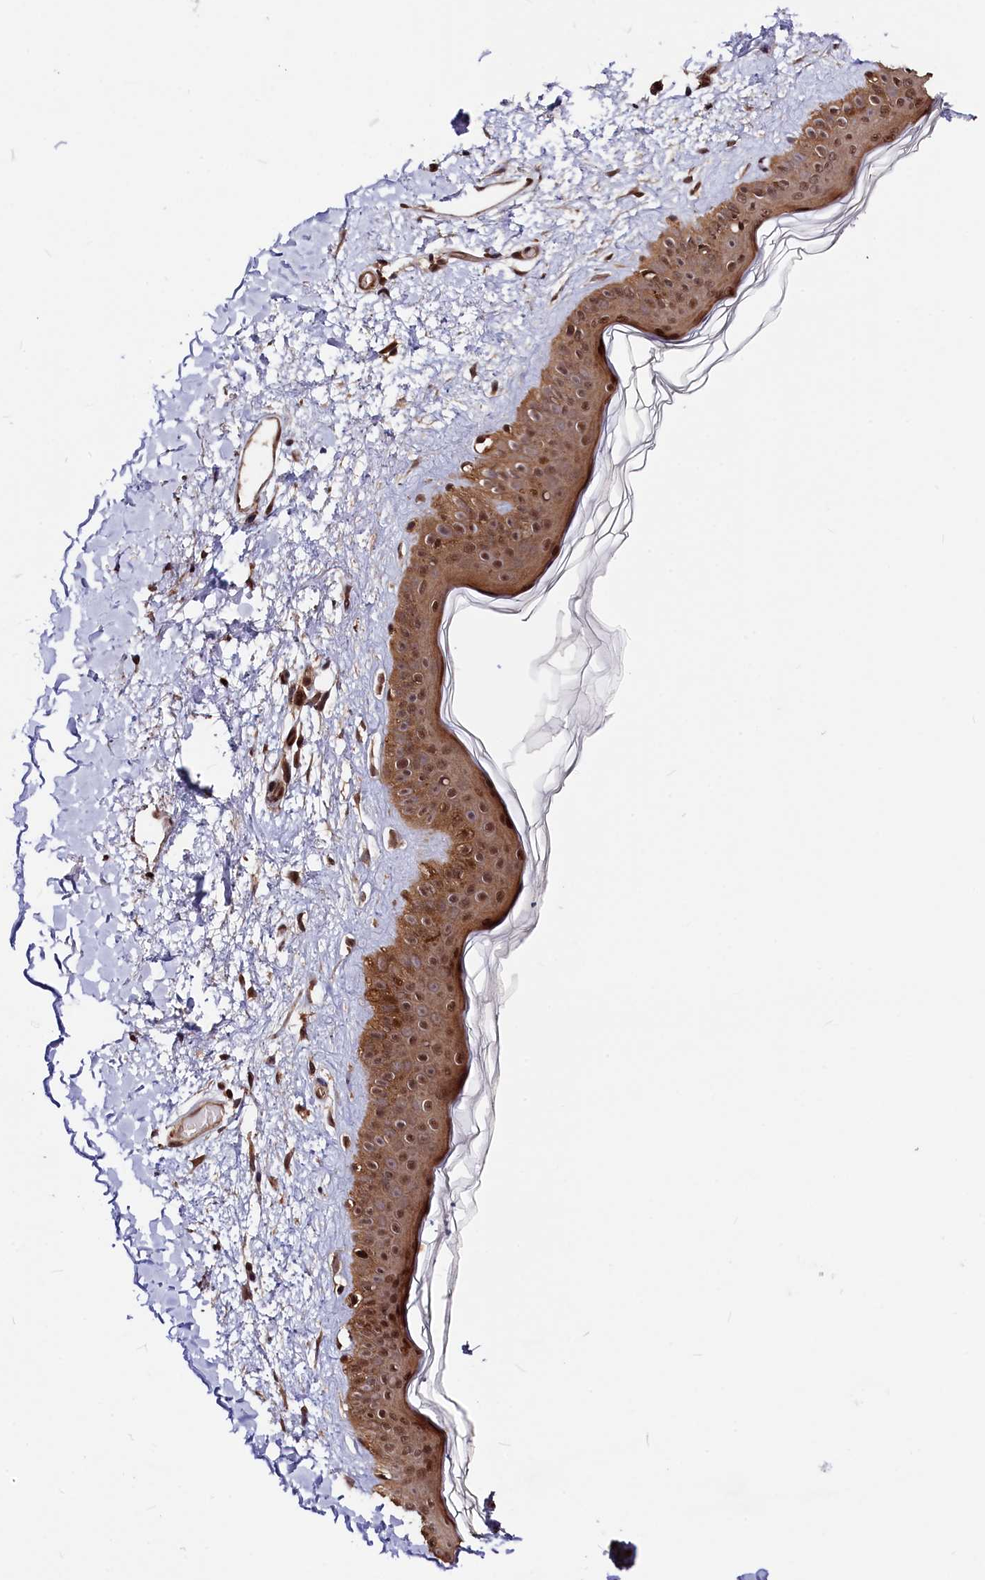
{"staining": {"intensity": "moderate", "quantity": ">75%", "location": "cytoplasmic/membranous,nuclear"}, "tissue": "skin", "cell_type": "Fibroblasts", "image_type": "normal", "snomed": [{"axis": "morphology", "description": "Normal tissue, NOS"}, {"axis": "topography", "description": "Skin"}], "caption": "Moderate cytoplasmic/membranous,nuclear positivity is seen in about >75% of fibroblasts in benign skin.", "gene": "ADRM1", "patient": {"sex": "female", "age": 58}}